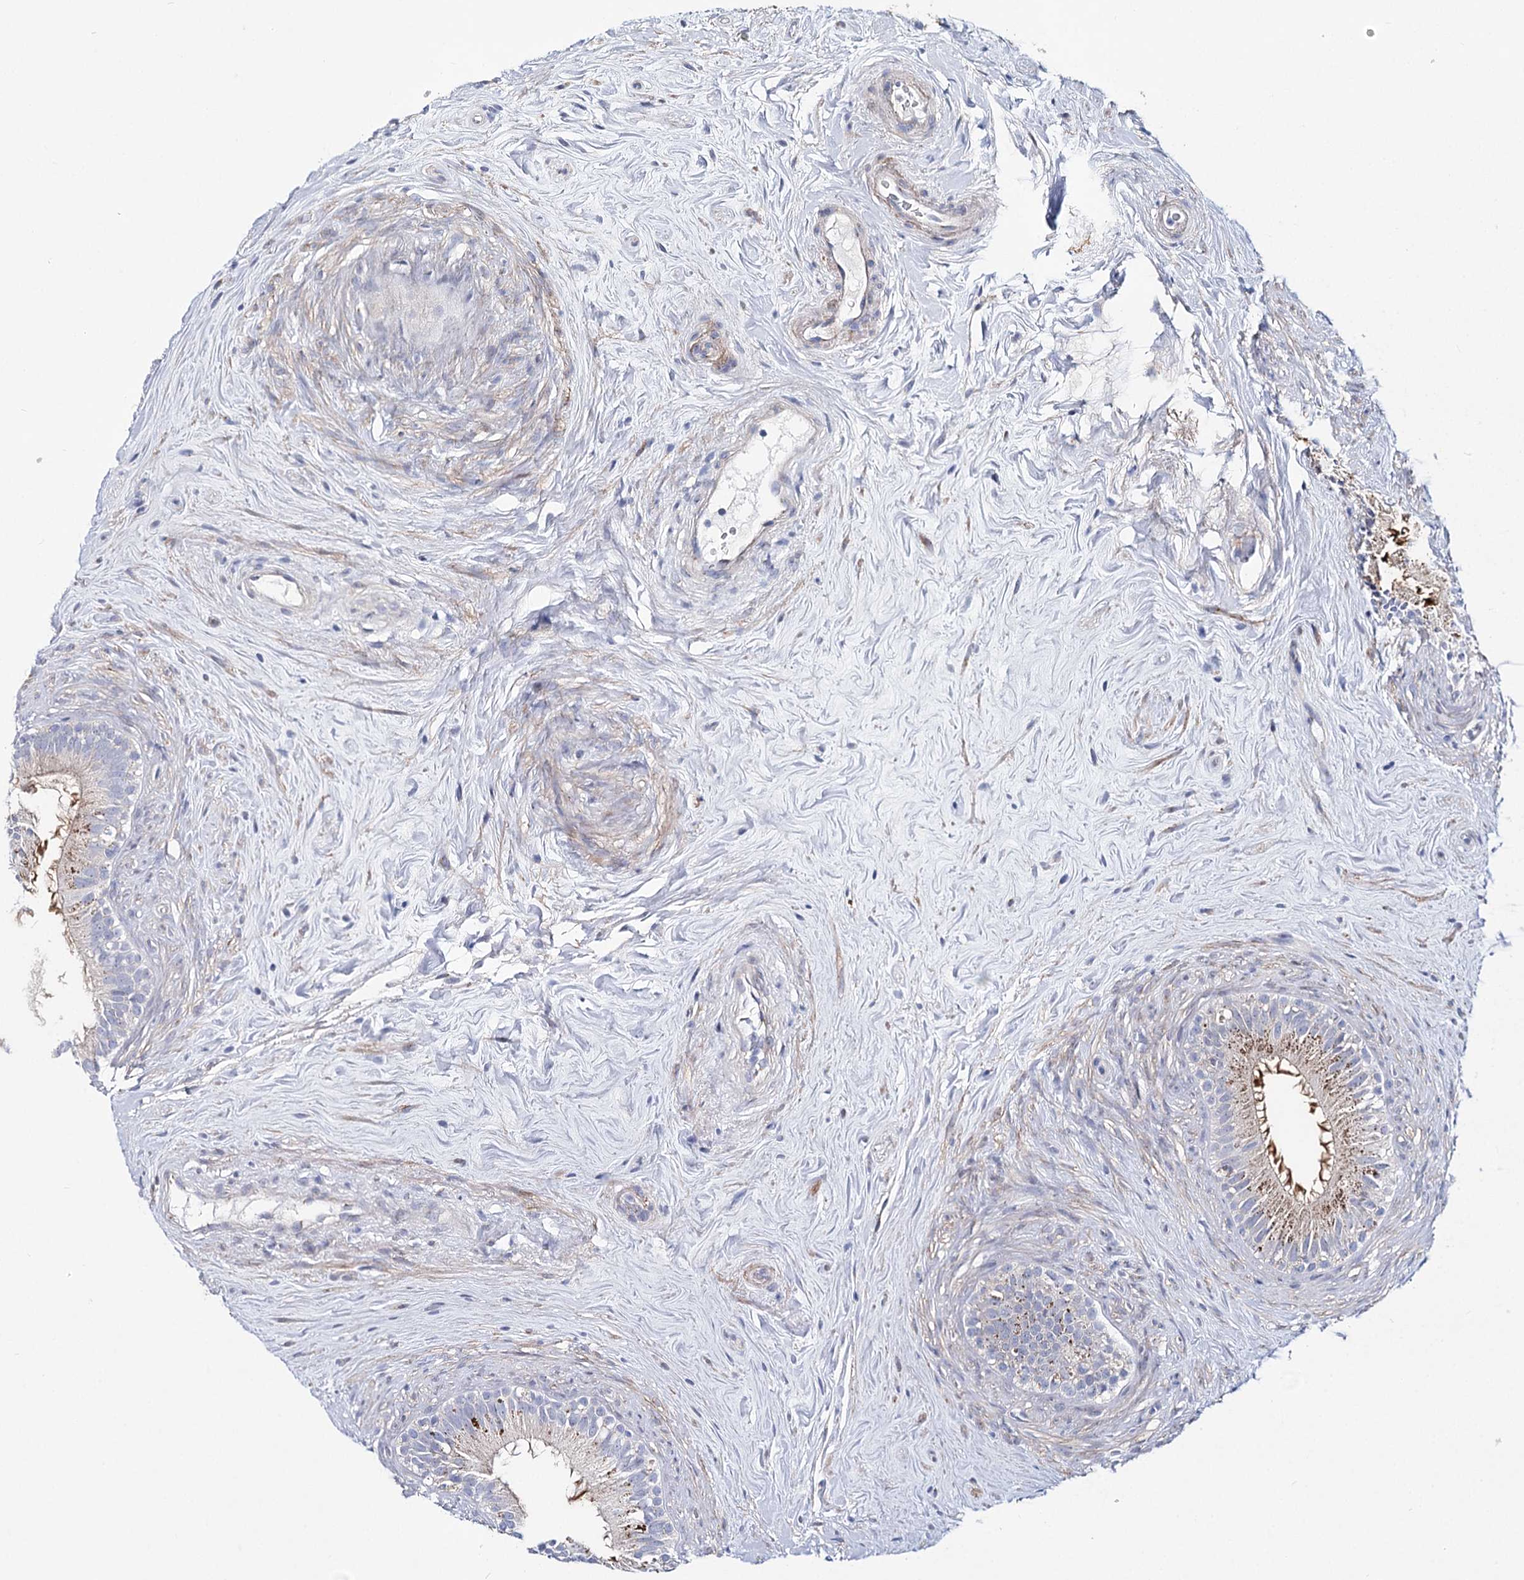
{"staining": {"intensity": "moderate", "quantity": "<25%", "location": "cytoplasmic/membranous"}, "tissue": "epididymis", "cell_type": "Glandular cells", "image_type": "normal", "snomed": [{"axis": "morphology", "description": "Normal tissue, NOS"}, {"axis": "topography", "description": "Epididymis"}], "caption": "DAB (3,3'-diaminobenzidine) immunohistochemical staining of benign human epididymis shows moderate cytoplasmic/membranous protein staining in approximately <25% of glandular cells.", "gene": "TEX12", "patient": {"sex": "male", "age": 84}}